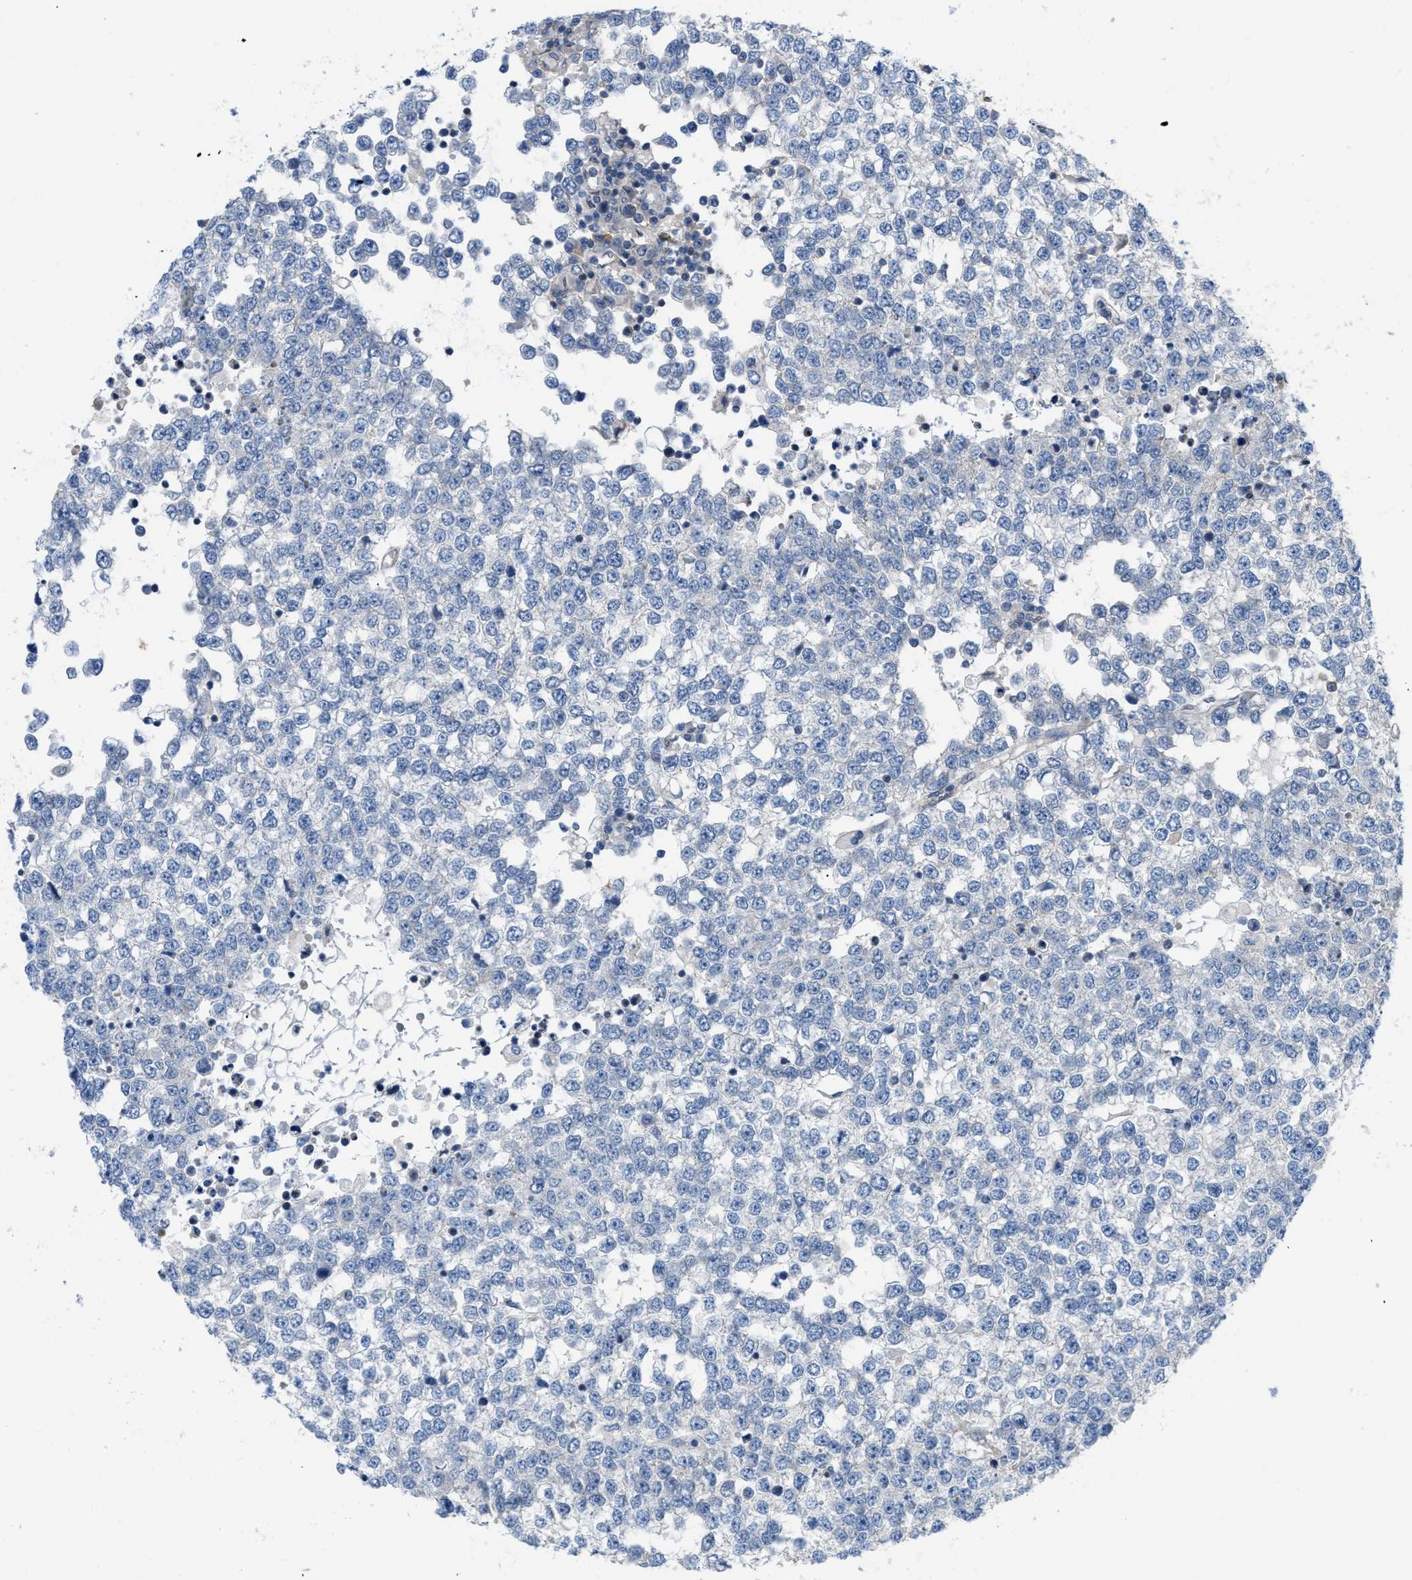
{"staining": {"intensity": "negative", "quantity": "none", "location": "none"}, "tissue": "testis cancer", "cell_type": "Tumor cells", "image_type": "cancer", "snomed": [{"axis": "morphology", "description": "Seminoma, NOS"}, {"axis": "topography", "description": "Testis"}], "caption": "This is an immunohistochemistry (IHC) histopathology image of human seminoma (testis). There is no positivity in tumor cells.", "gene": "MYO18A", "patient": {"sex": "male", "age": 65}}